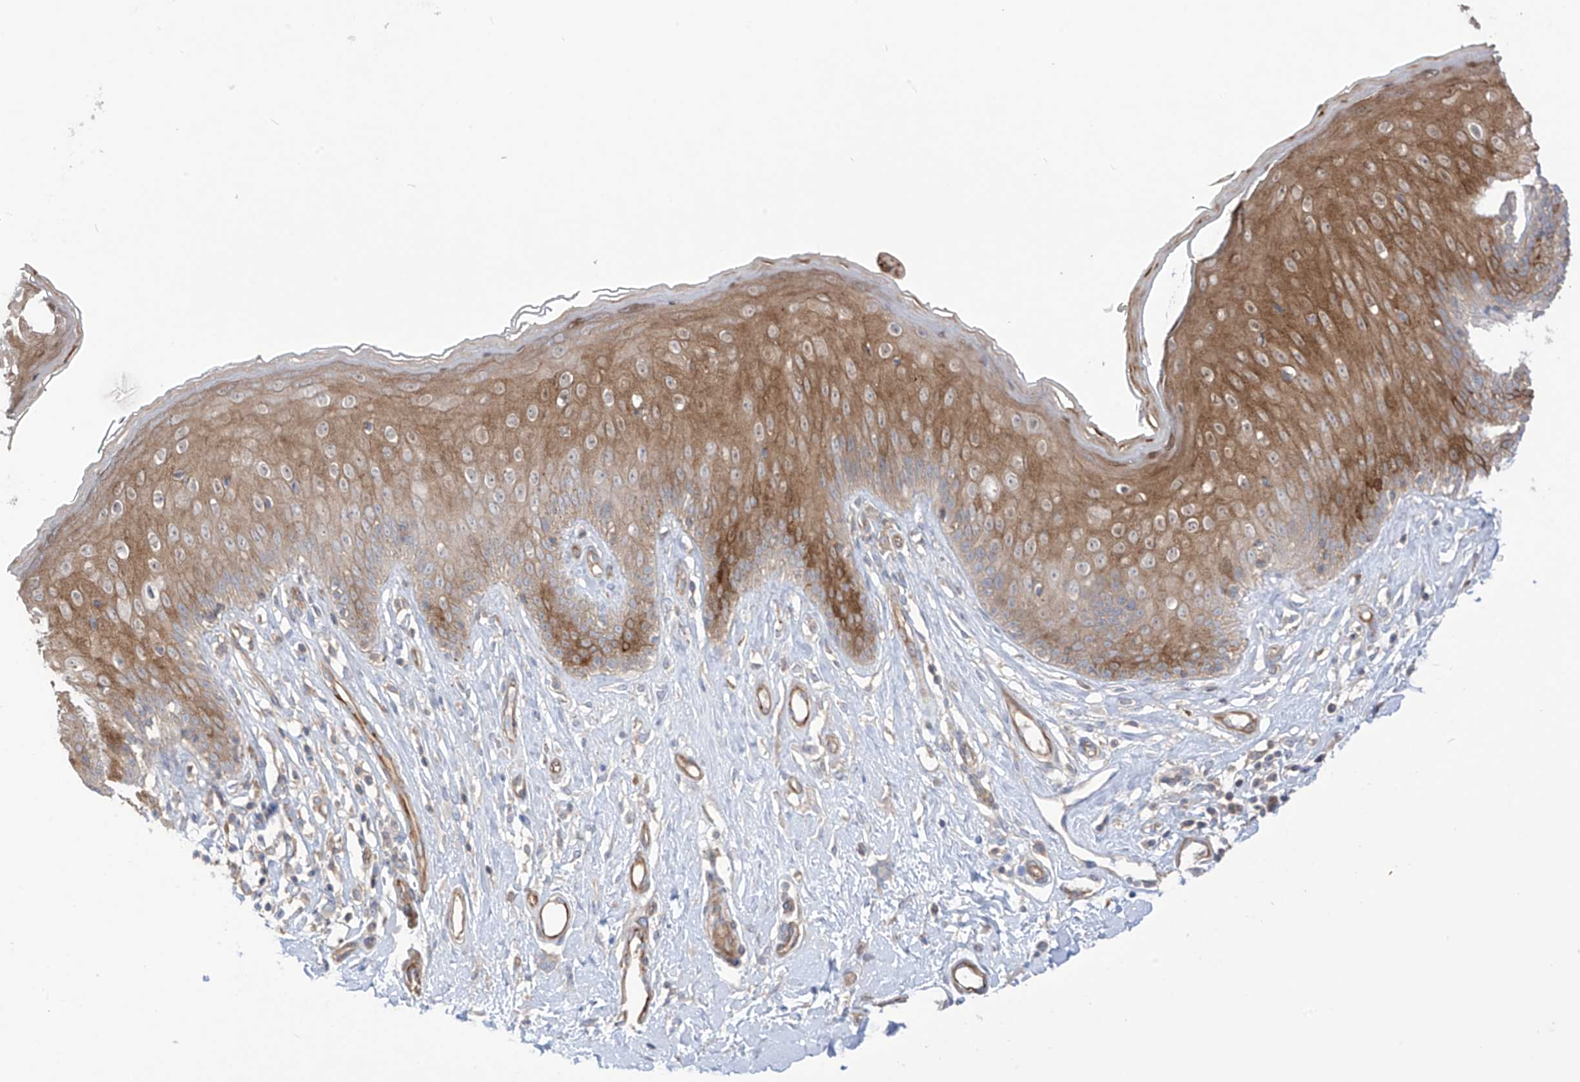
{"staining": {"intensity": "moderate", "quantity": "25%-75%", "location": "cytoplasmic/membranous"}, "tissue": "skin", "cell_type": "Epidermal cells", "image_type": "normal", "snomed": [{"axis": "morphology", "description": "Normal tissue, NOS"}, {"axis": "morphology", "description": "Squamous cell carcinoma, NOS"}, {"axis": "topography", "description": "Vulva"}], "caption": "Immunohistochemistry (DAB) staining of unremarkable skin demonstrates moderate cytoplasmic/membranous protein expression in about 25%-75% of epidermal cells.", "gene": "TRMU", "patient": {"sex": "female", "age": 85}}